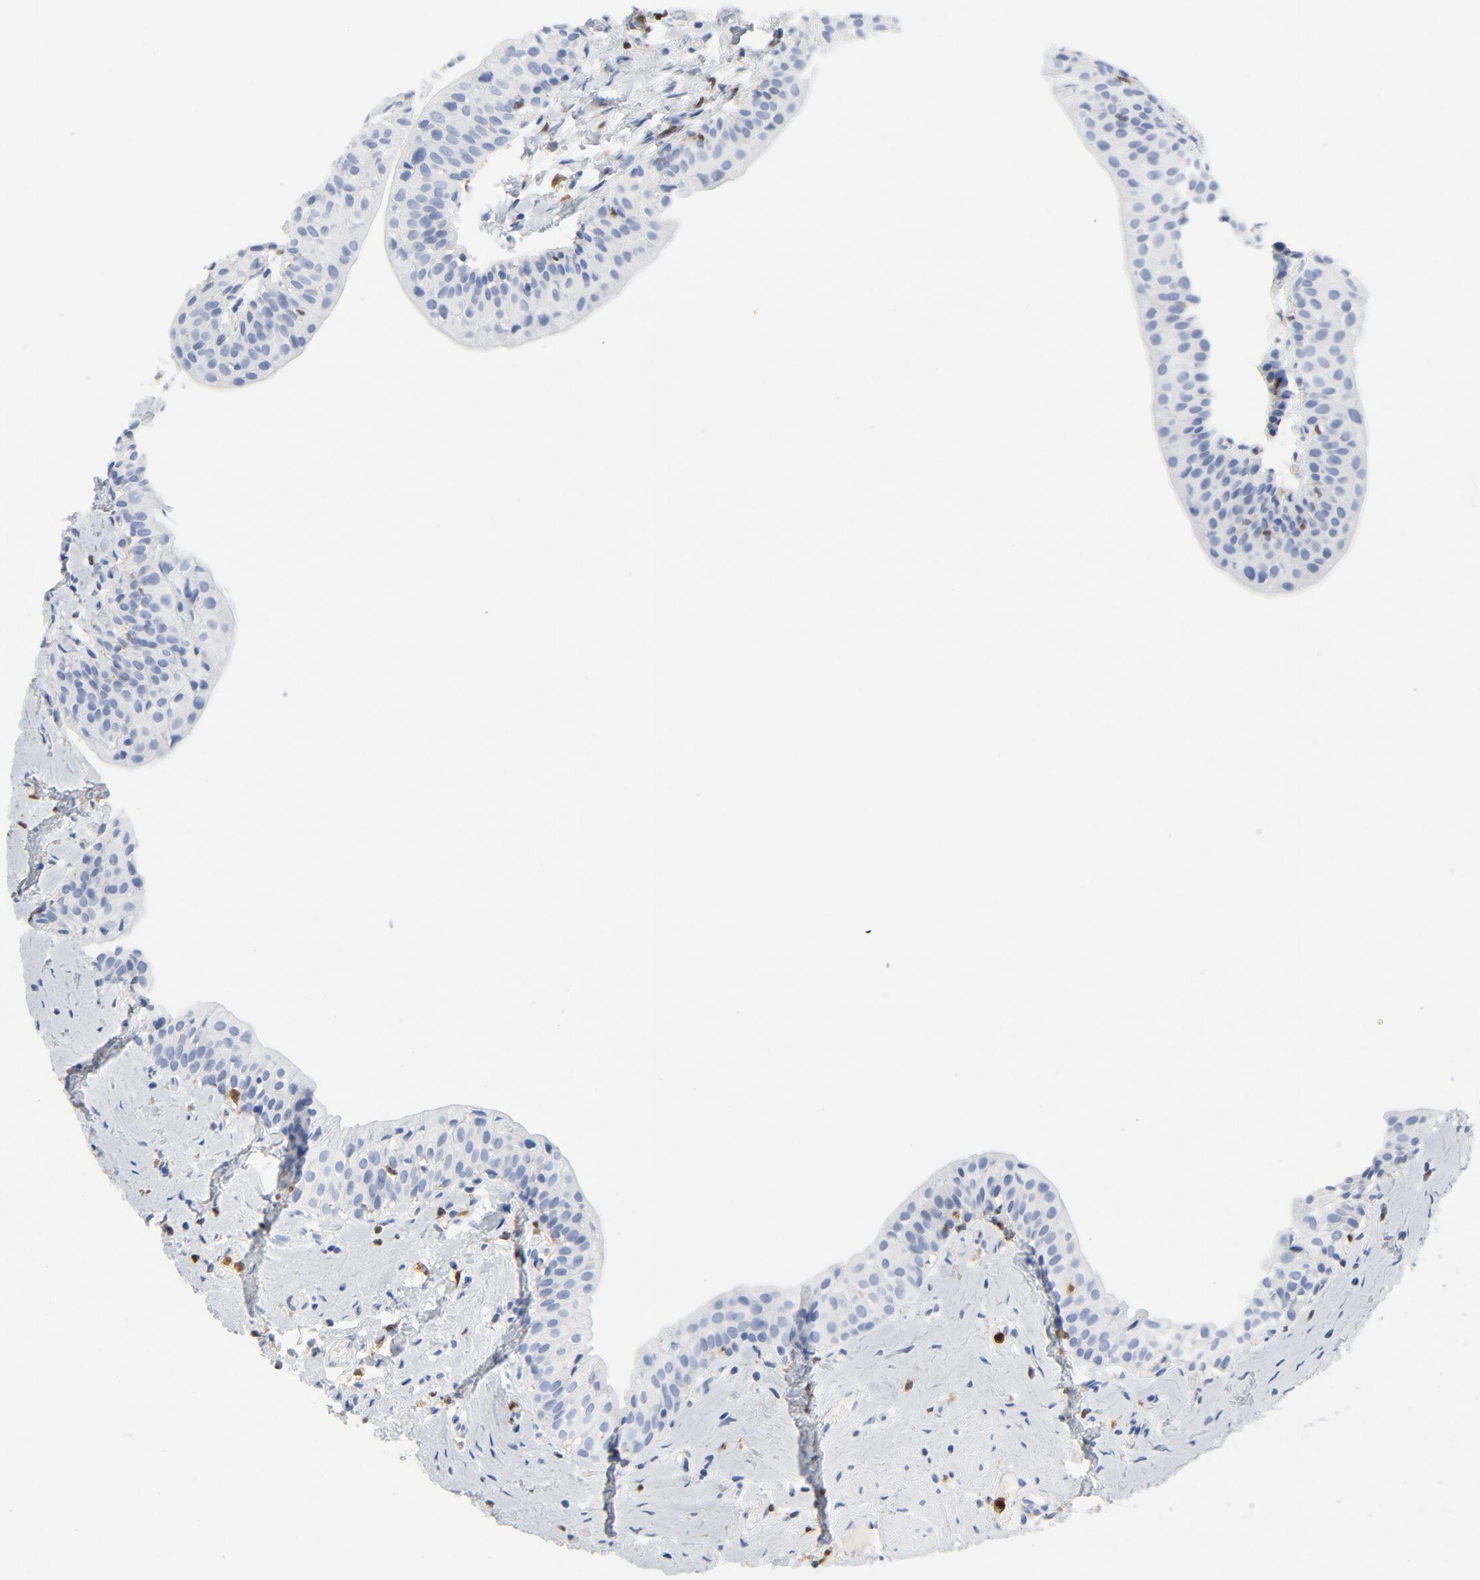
{"staining": {"intensity": "negative", "quantity": "none", "location": "none"}, "tissue": "urinary bladder", "cell_type": "Urothelial cells", "image_type": "normal", "snomed": [{"axis": "morphology", "description": "Normal tissue, NOS"}, {"axis": "topography", "description": "Urinary bladder"}], "caption": "The photomicrograph shows no significant expression in urothelial cells of urinary bladder.", "gene": "NCF1", "patient": {"sex": "male", "age": 59}}